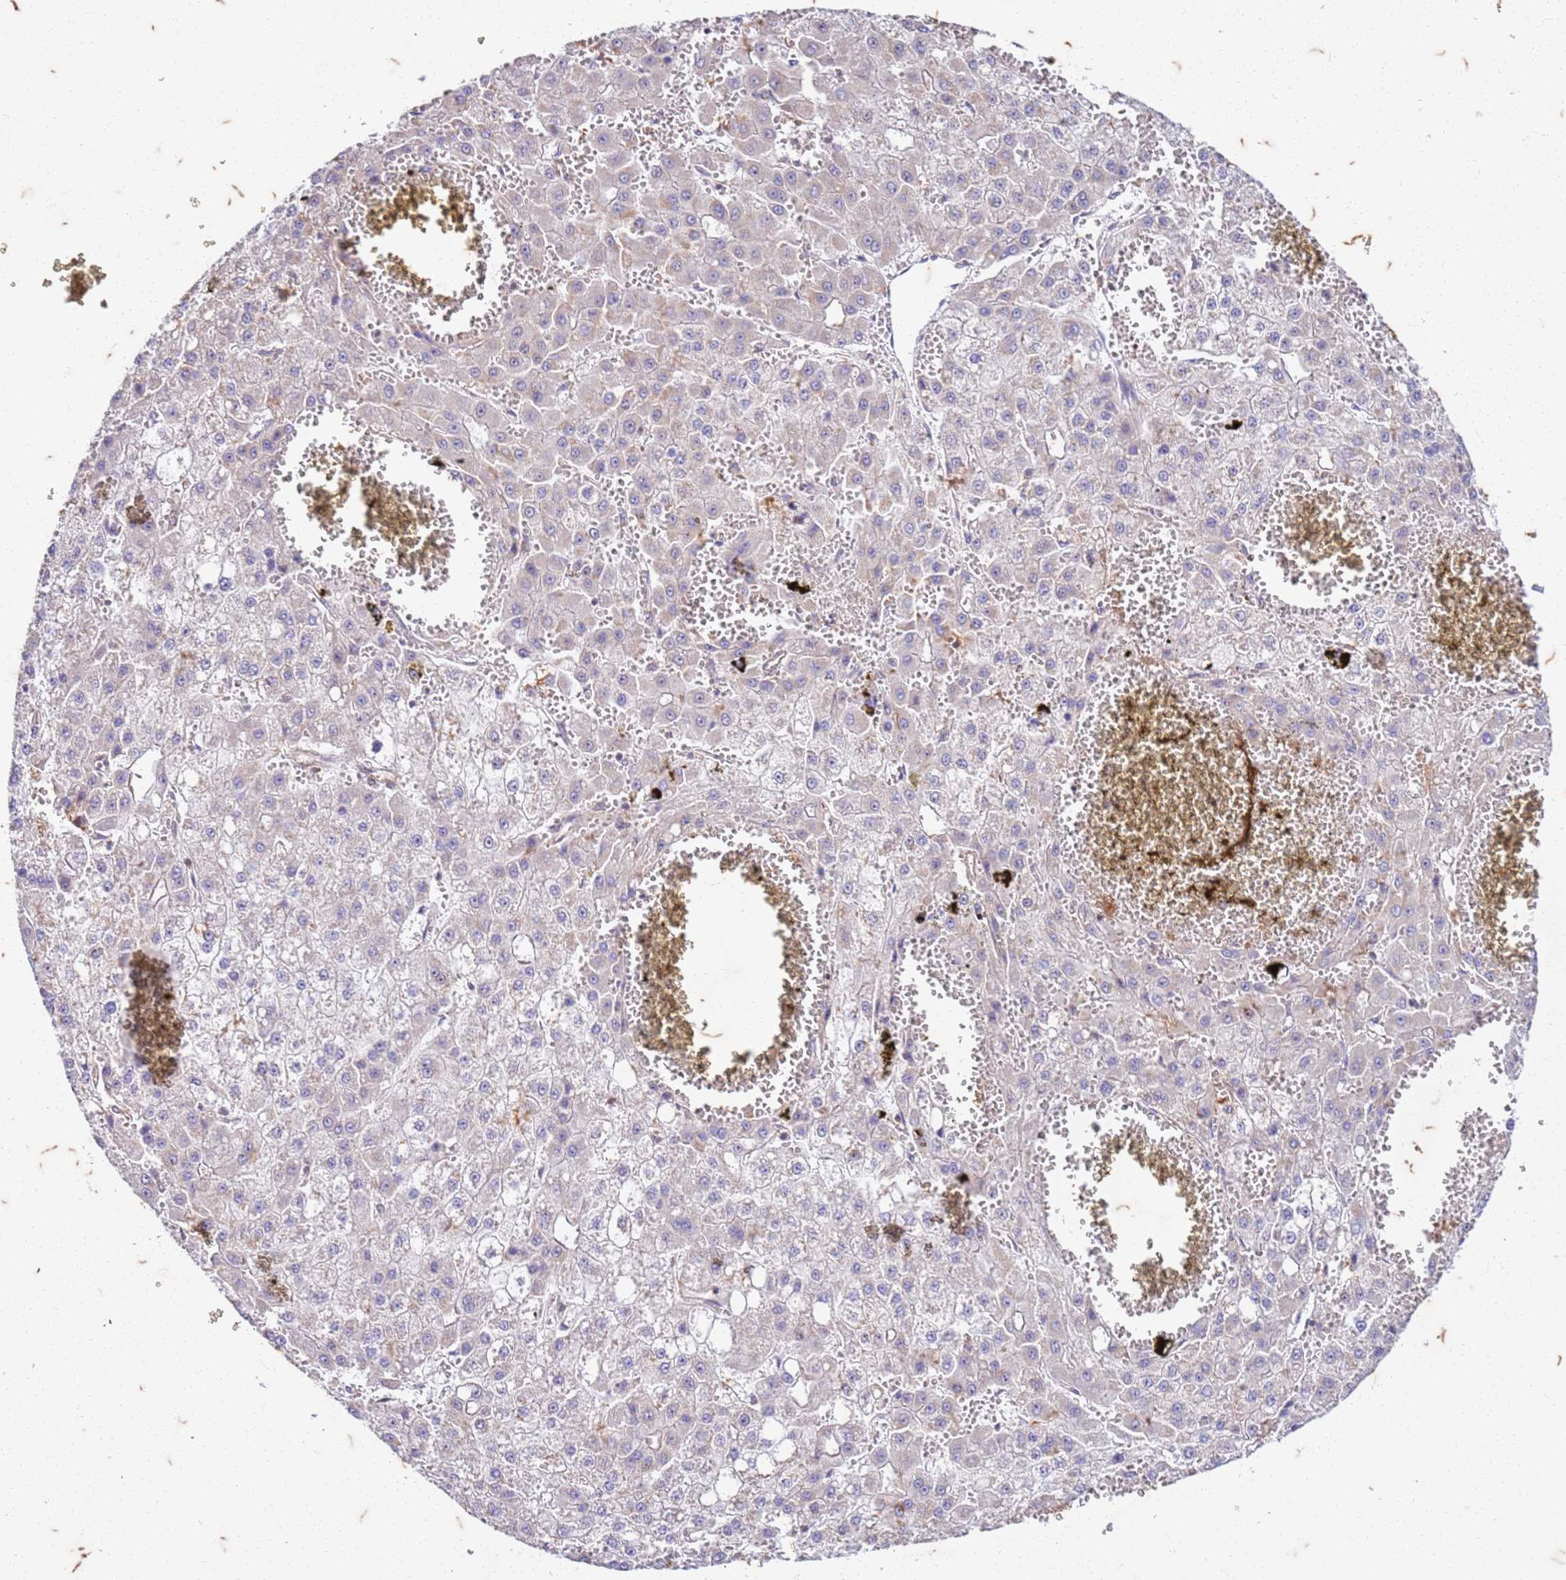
{"staining": {"intensity": "negative", "quantity": "none", "location": "none"}, "tissue": "liver cancer", "cell_type": "Tumor cells", "image_type": "cancer", "snomed": [{"axis": "morphology", "description": "Carcinoma, Hepatocellular, NOS"}, {"axis": "topography", "description": "Liver"}], "caption": "Liver cancer (hepatocellular carcinoma) stained for a protein using immunohistochemistry (IHC) demonstrates no positivity tumor cells.", "gene": "RAPGEF3", "patient": {"sex": "male", "age": 47}}